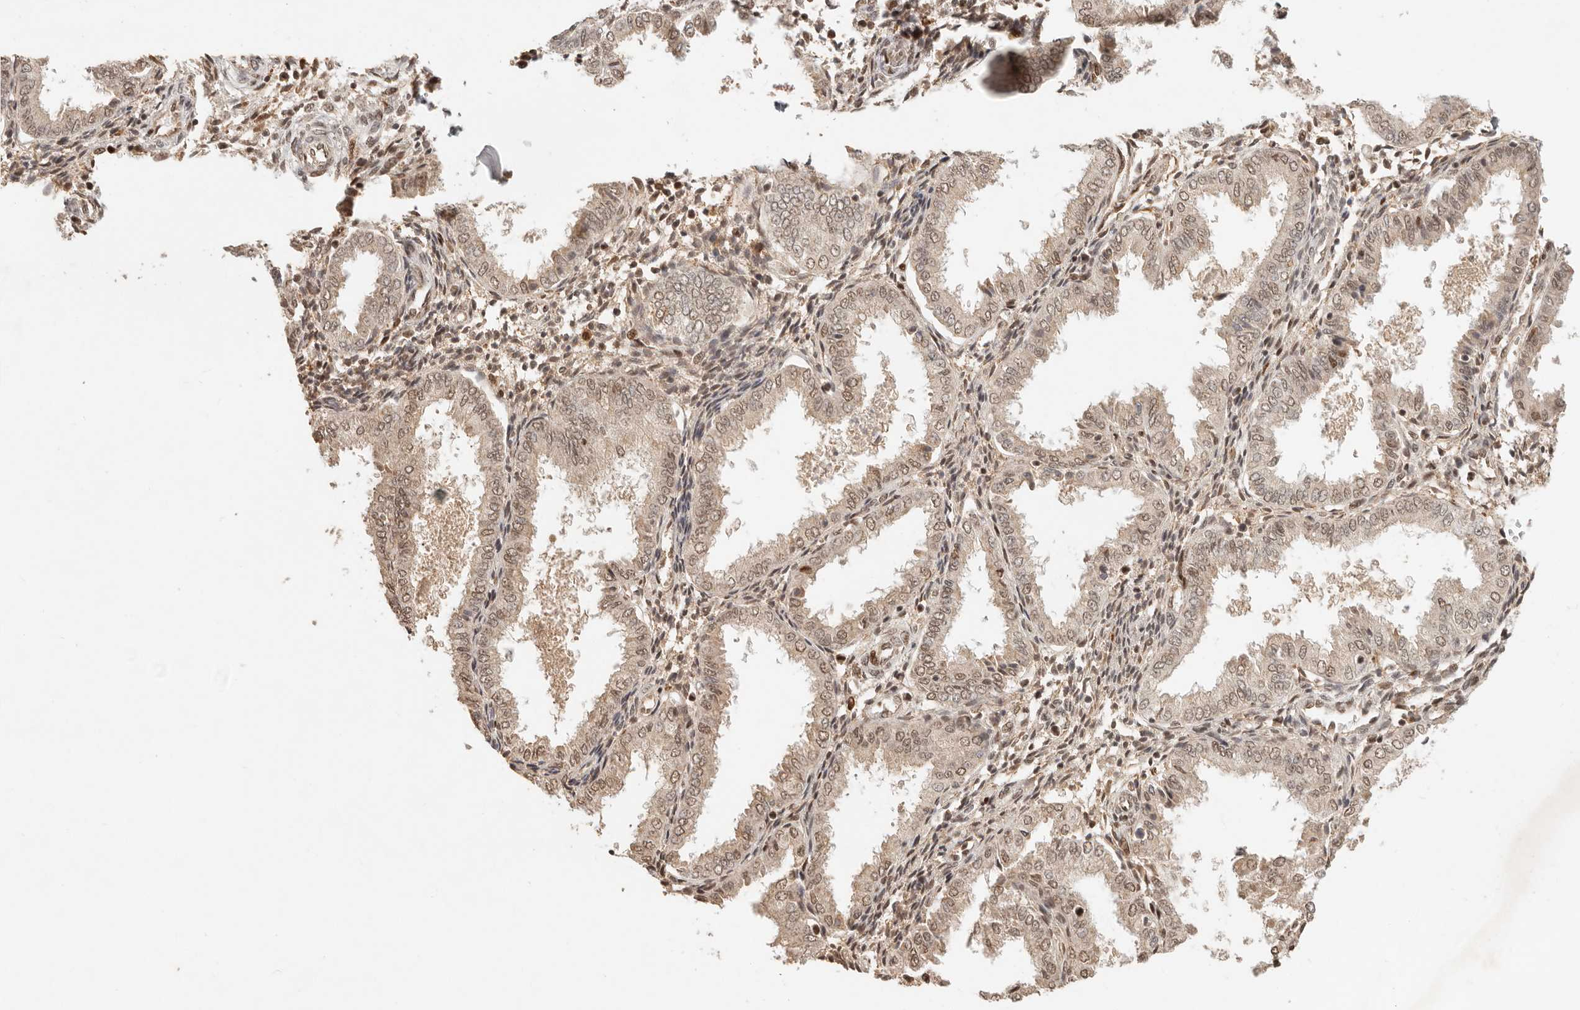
{"staining": {"intensity": "weak", "quantity": "25%-75%", "location": "nuclear"}, "tissue": "endometrium", "cell_type": "Cells in endometrial stroma", "image_type": "normal", "snomed": [{"axis": "morphology", "description": "Normal tissue, NOS"}, {"axis": "topography", "description": "Endometrium"}], "caption": "A micrograph of human endometrium stained for a protein reveals weak nuclear brown staining in cells in endometrial stroma. (IHC, brightfield microscopy, high magnification).", "gene": "NPAS2", "patient": {"sex": "female", "age": 33}}